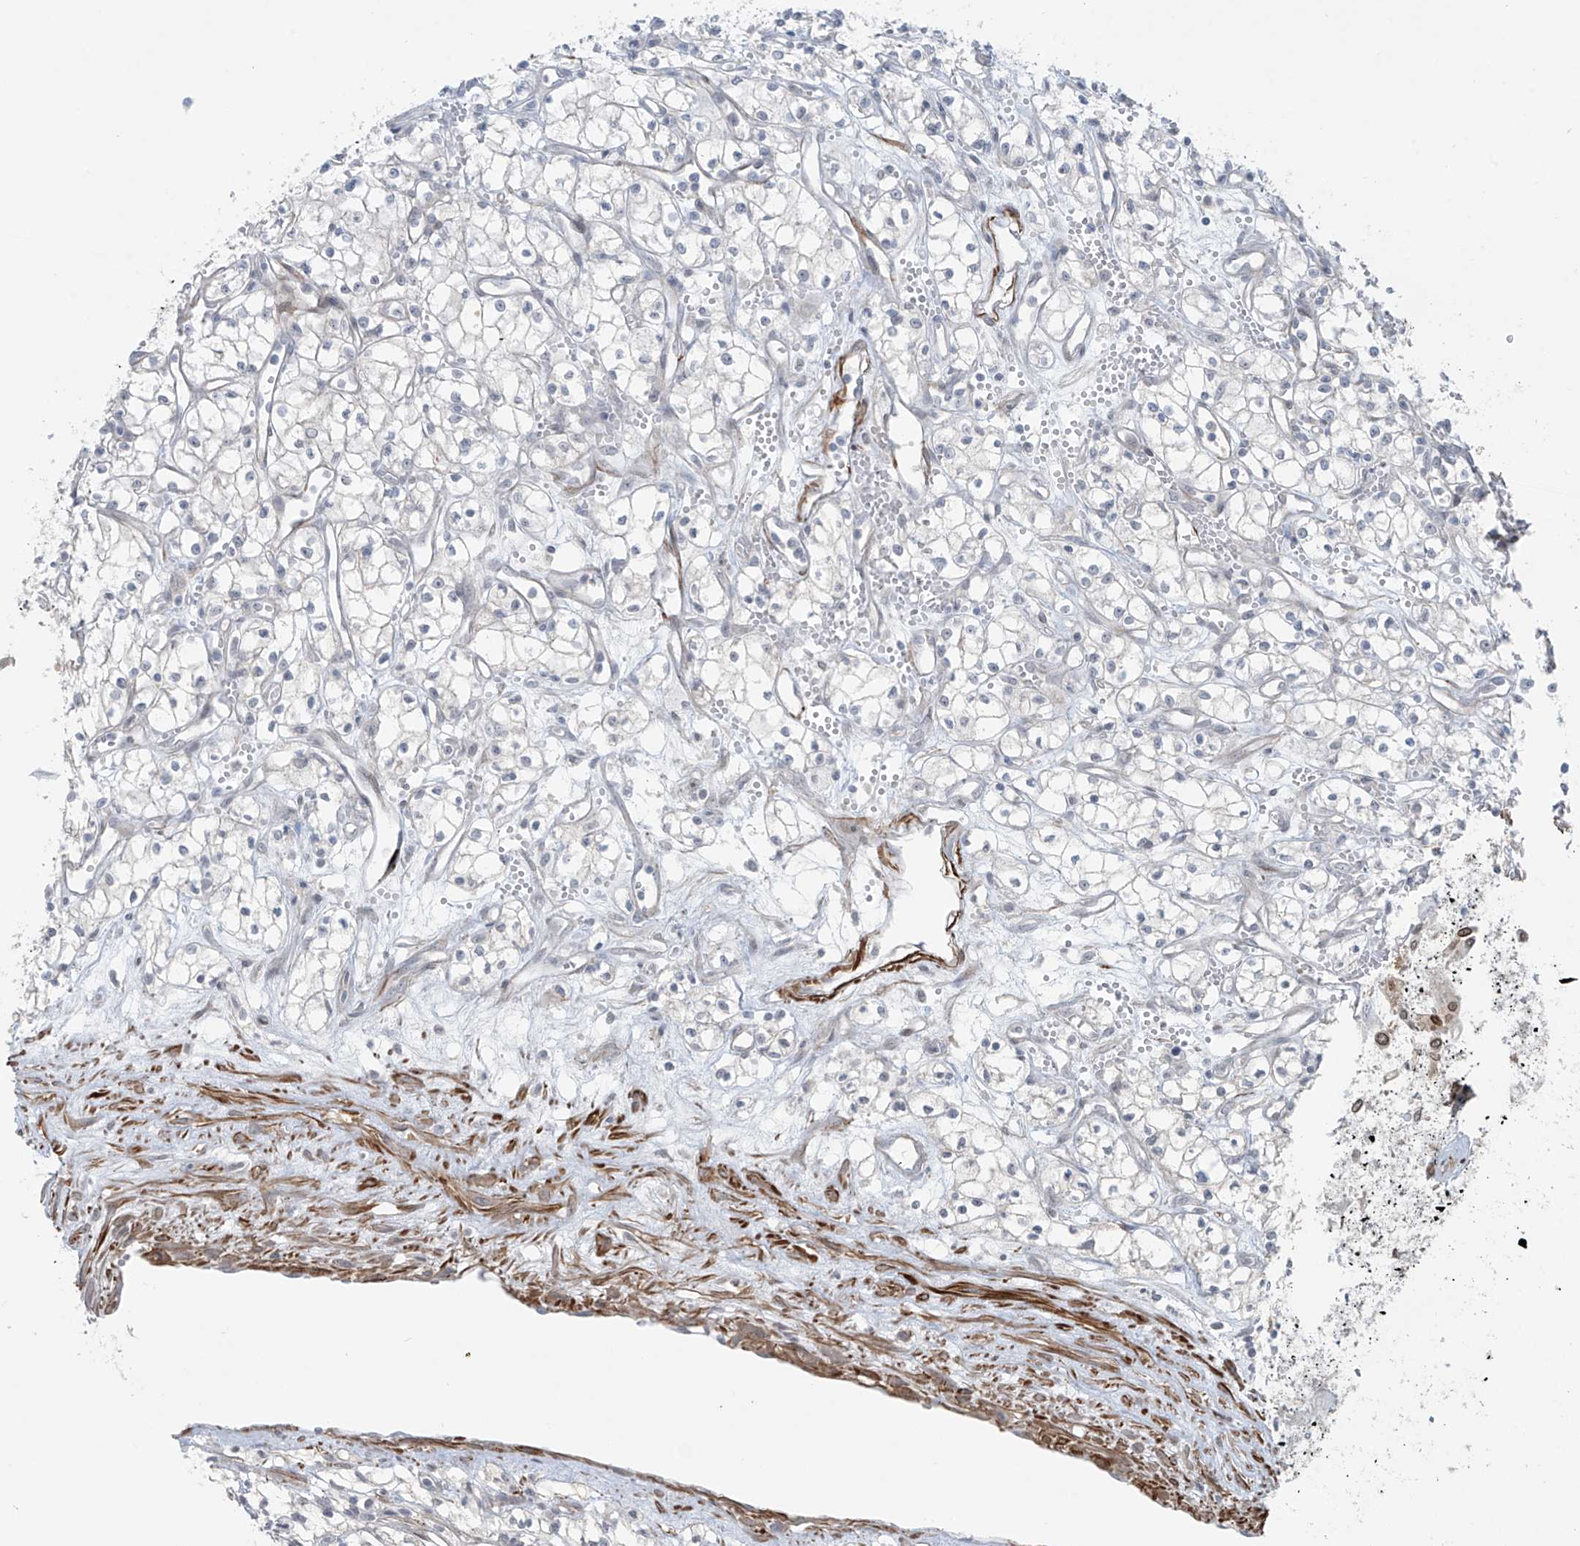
{"staining": {"intensity": "negative", "quantity": "none", "location": "none"}, "tissue": "renal cancer", "cell_type": "Tumor cells", "image_type": "cancer", "snomed": [{"axis": "morphology", "description": "Adenocarcinoma, NOS"}, {"axis": "topography", "description": "Kidney"}], "caption": "Renal cancer stained for a protein using IHC exhibits no staining tumor cells.", "gene": "RASGEF1A", "patient": {"sex": "male", "age": 59}}